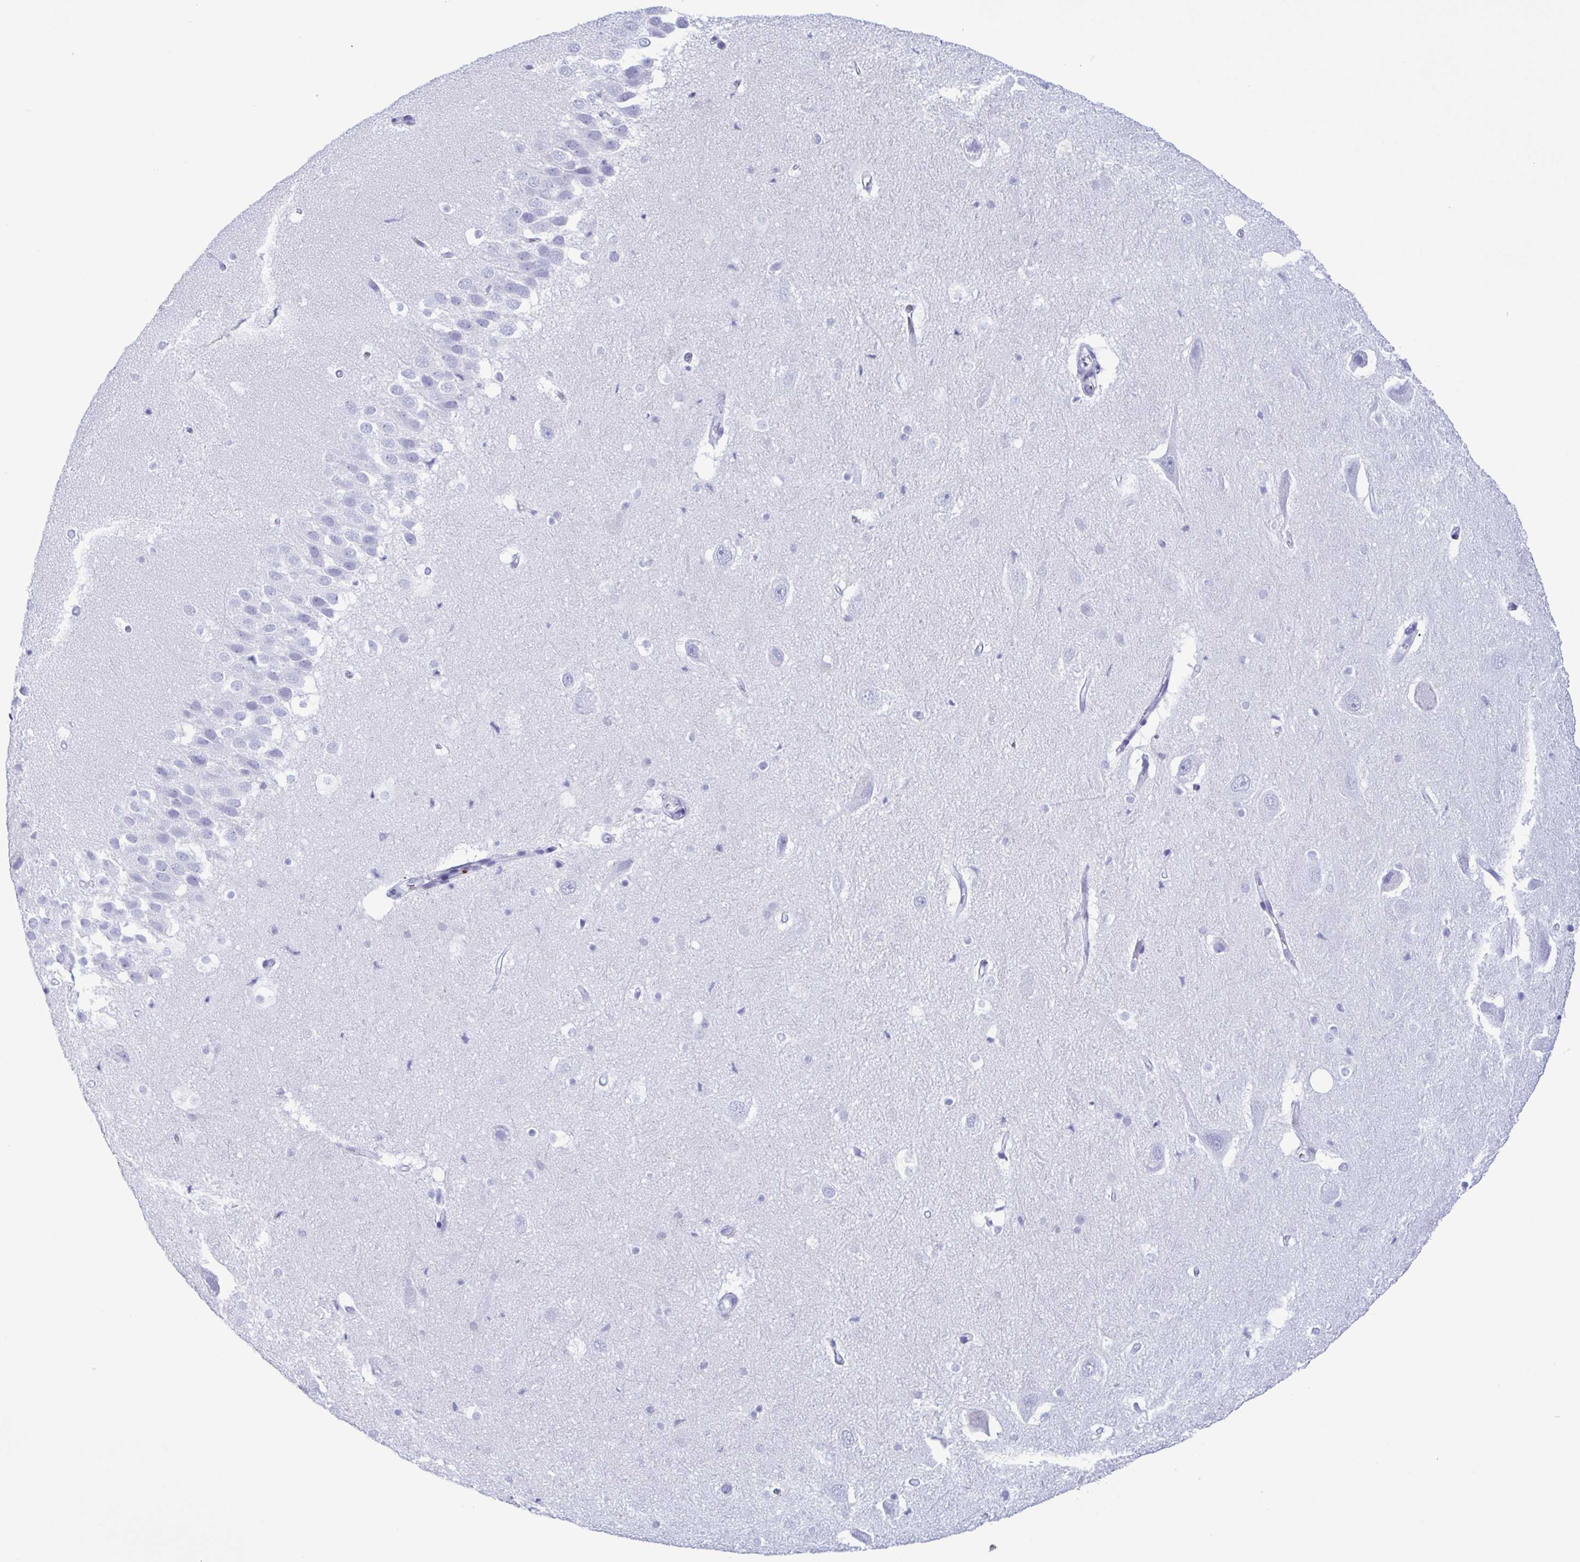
{"staining": {"intensity": "negative", "quantity": "none", "location": "none"}, "tissue": "hippocampus", "cell_type": "Glial cells", "image_type": "normal", "snomed": [{"axis": "morphology", "description": "Normal tissue, NOS"}, {"axis": "topography", "description": "Hippocampus"}], "caption": "Protein analysis of normal hippocampus displays no significant expression in glial cells. (Brightfield microscopy of DAB (3,3'-diaminobenzidine) immunohistochemistry (IHC) at high magnification).", "gene": "LTF", "patient": {"sex": "male", "age": 26}}